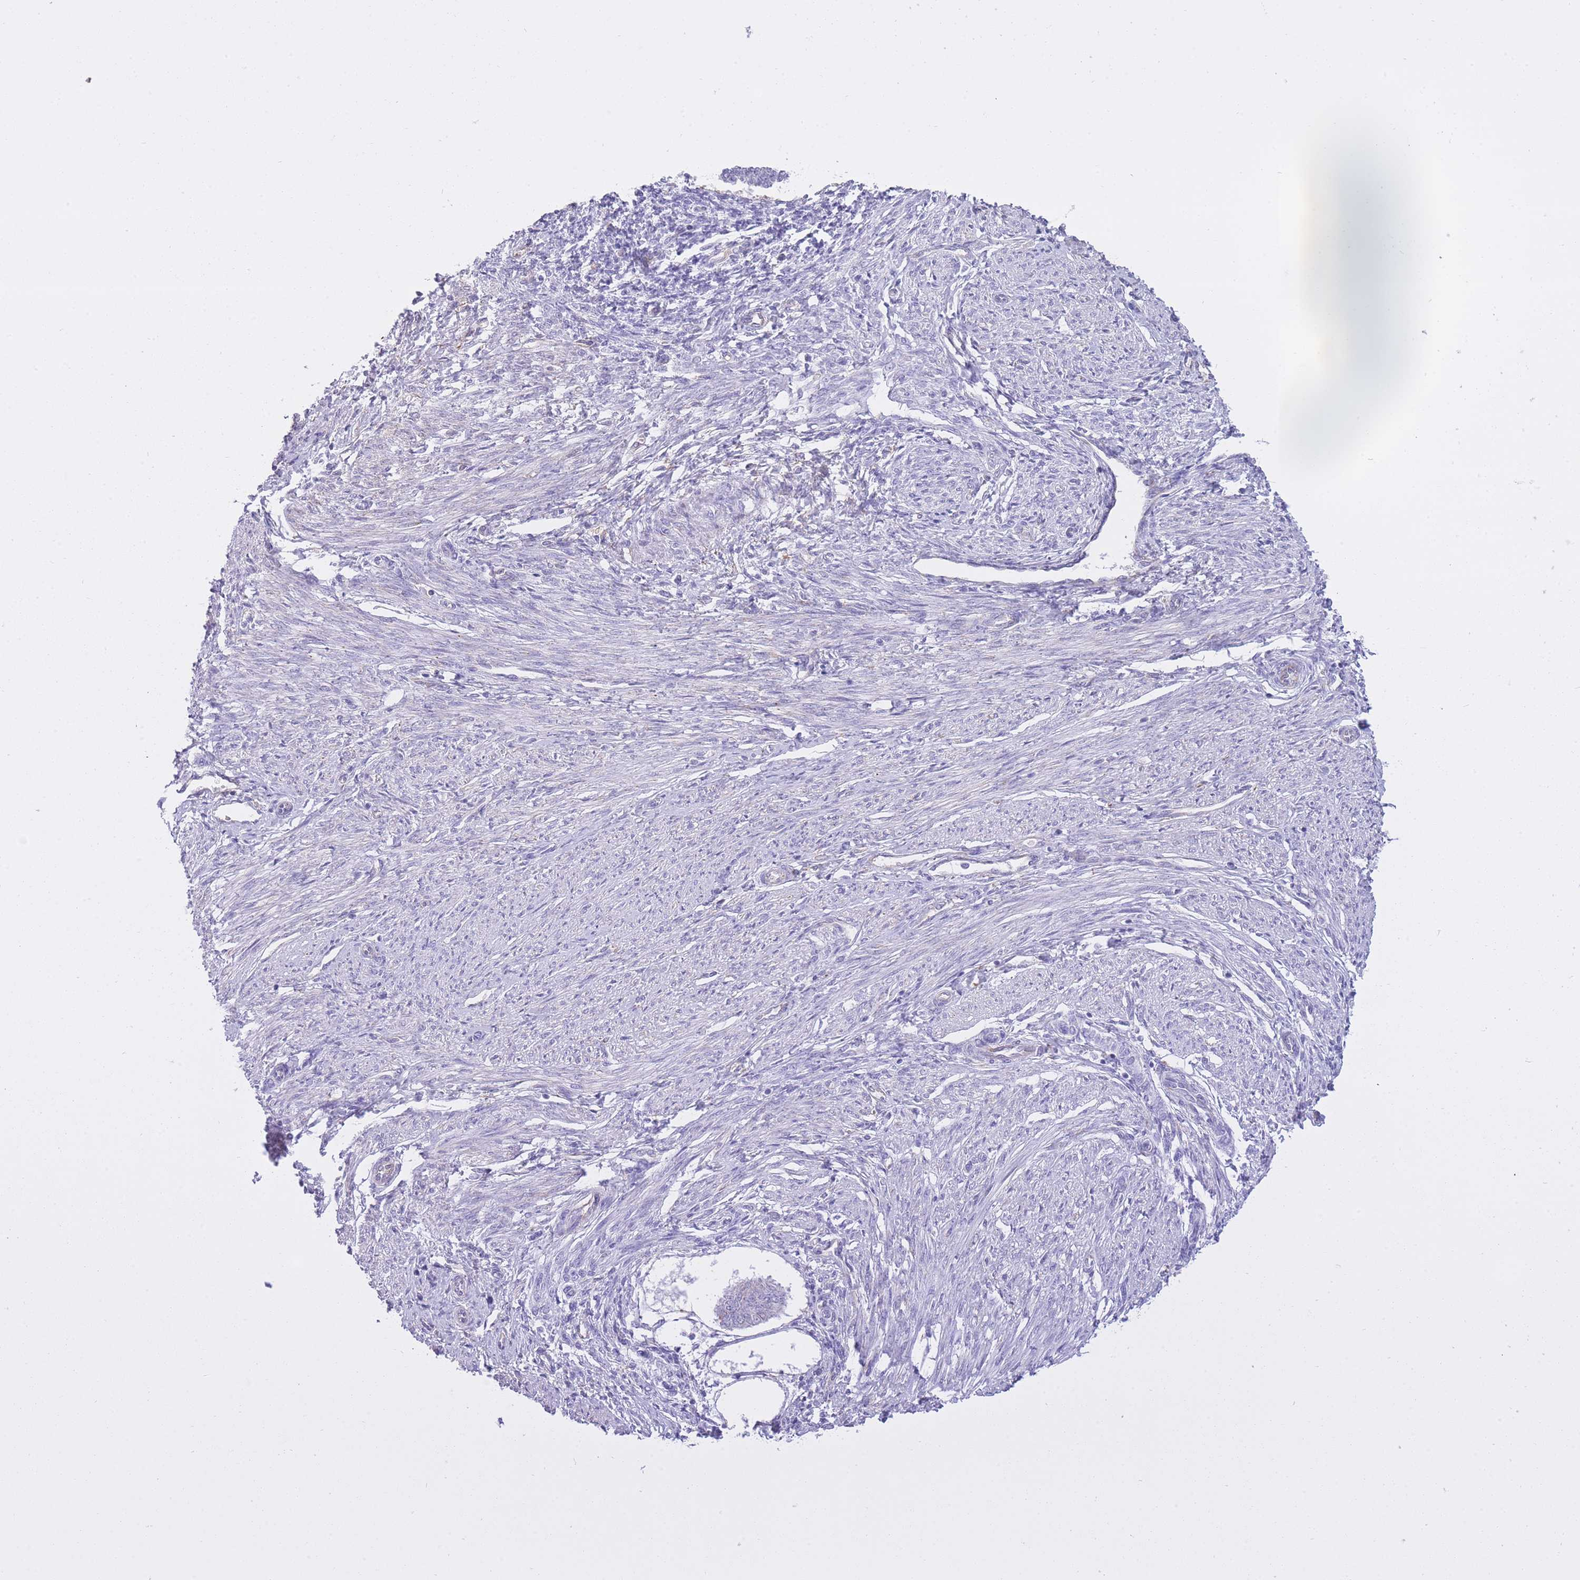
{"staining": {"intensity": "negative", "quantity": "none", "location": "none"}, "tissue": "endometrial cancer", "cell_type": "Tumor cells", "image_type": "cancer", "snomed": [{"axis": "morphology", "description": "Adenocarcinoma, NOS"}, {"axis": "topography", "description": "Endometrium"}], "caption": "The immunohistochemistry (IHC) image has no significant positivity in tumor cells of adenocarcinoma (endometrial) tissue.", "gene": "ZNF501", "patient": {"sex": "female", "age": 58}}